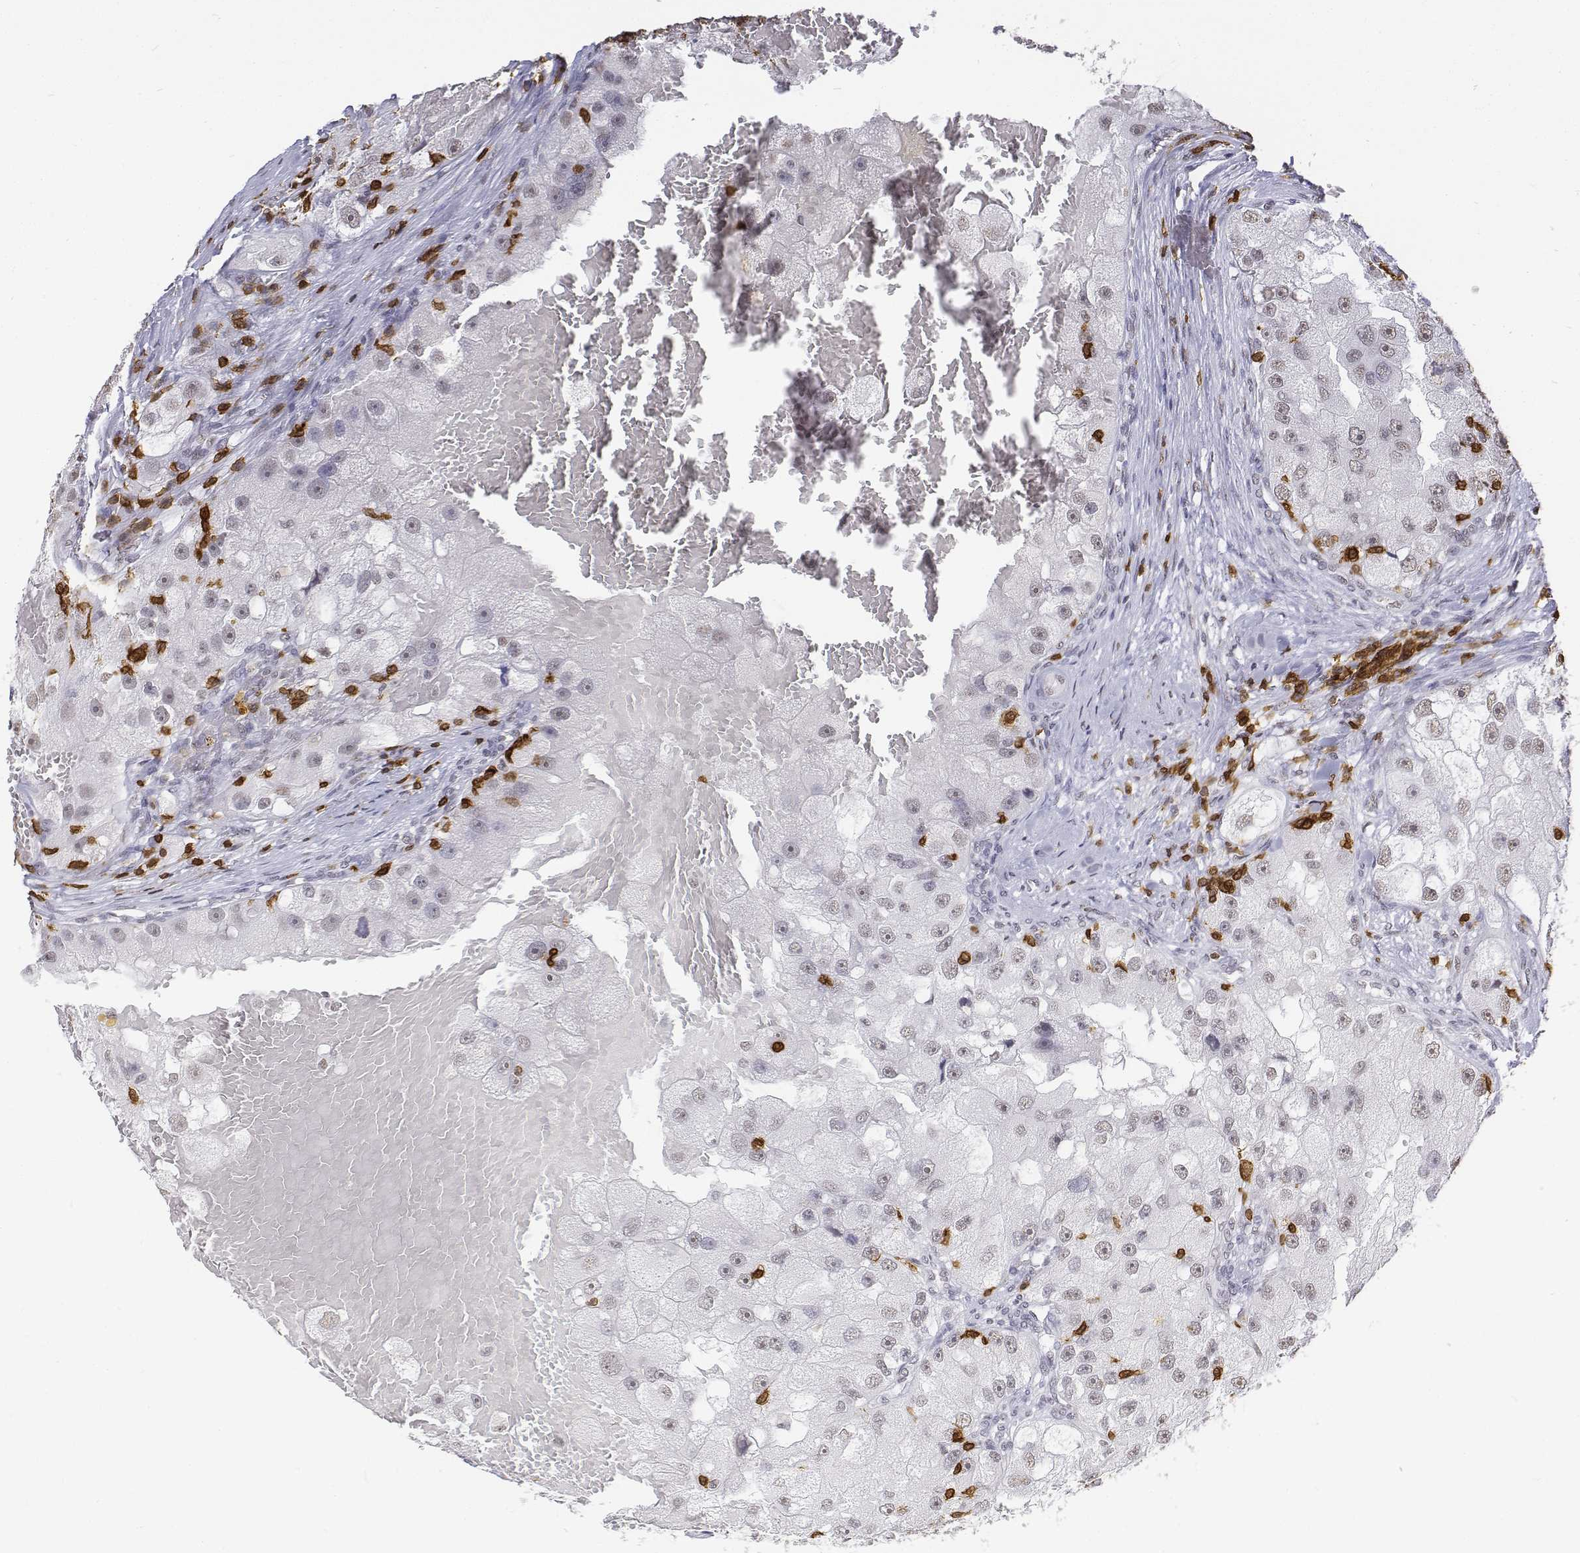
{"staining": {"intensity": "negative", "quantity": "none", "location": "none"}, "tissue": "renal cancer", "cell_type": "Tumor cells", "image_type": "cancer", "snomed": [{"axis": "morphology", "description": "Adenocarcinoma, NOS"}, {"axis": "topography", "description": "Kidney"}], "caption": "Immunohistochemistry of renal adenocarcinoma demonstrates no positivity in tumor cells. Nuclei are stained in blue.", "gene": "CD3E", "patient": {"sex": "male", "age": 63}}